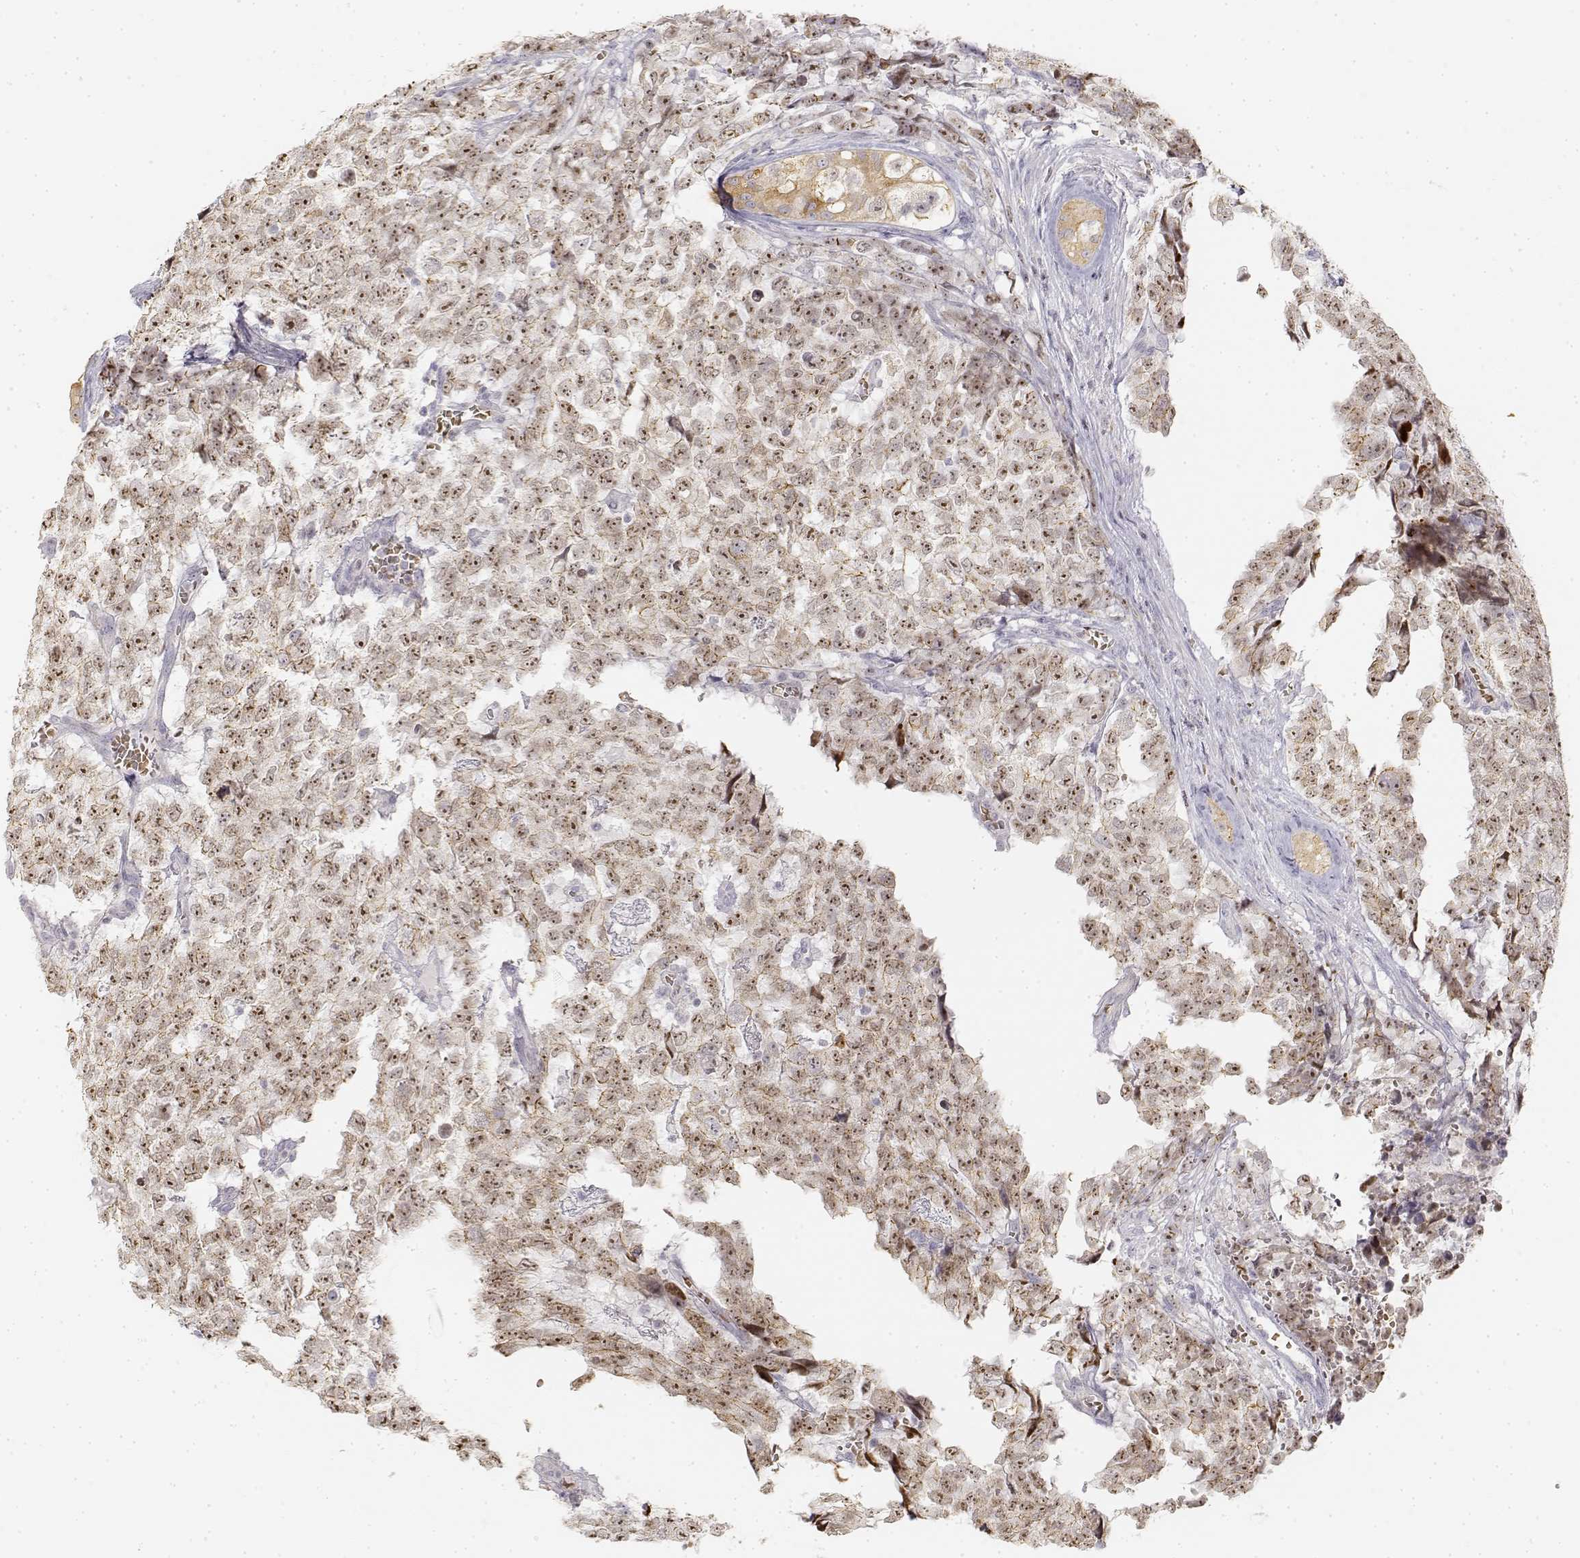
{"staining": {"intensity": "moderate", "quantity": ">75%", "location": "nuclear"}, "tissue": "testis cancer", "cell_type": "Tumor cells", "image_type": "cancer", "snomed": [{"axis": "morphology", "description": "Carcinoma, Embryonal, NOS"}, {"axis": "topography", "description": "Testis"}], "caption": "Immunohistochemistry of human testis cancer shows medium levels of moderate nuclear staining in about >75% of tumor cells. (brown staining indicates protein expression, while blue staining denotes nuclei).", "gene": "GLIPR1L2", "patient": {"sex": "male", "age": 23}}